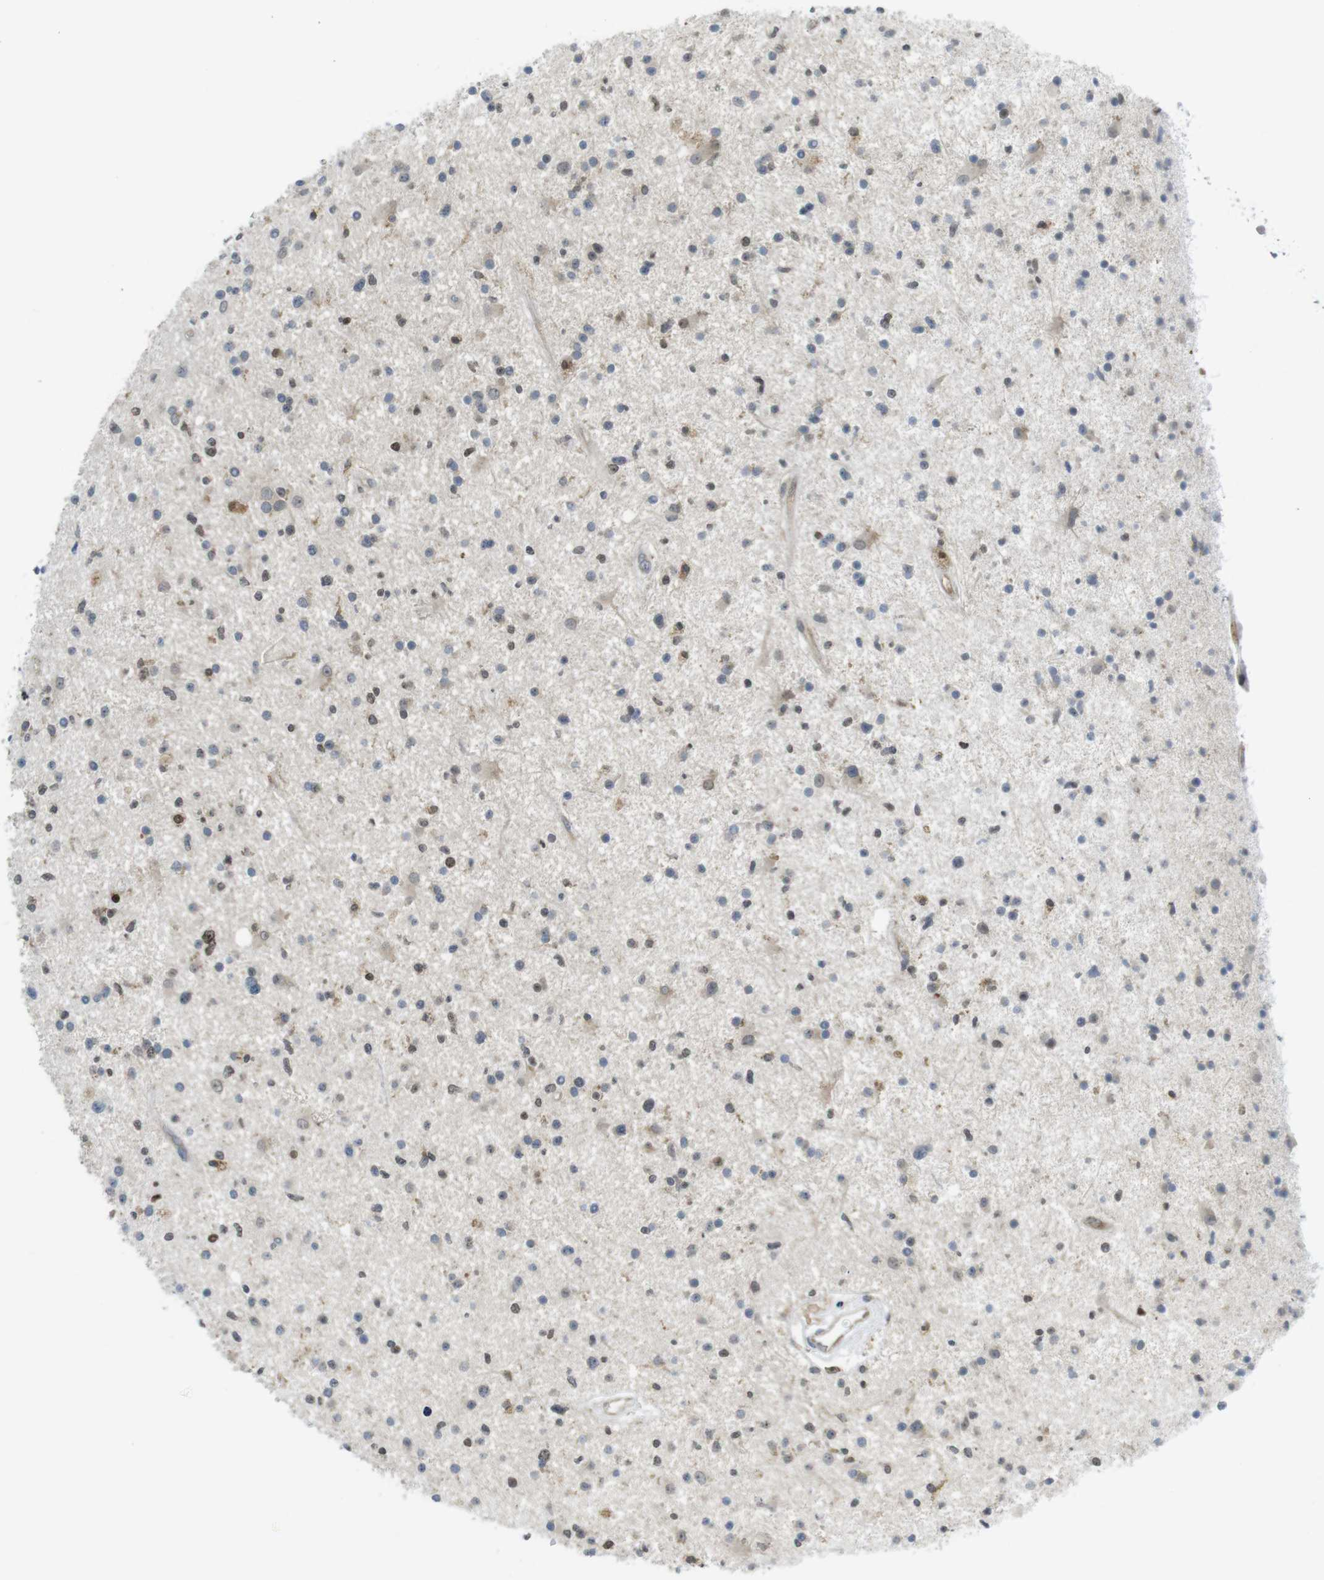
{"staining": {"intensity": "moderate", "quantity": "25%-75%", "location": "cytoplasmic/membranous,nuclear"}, "tissue": "glioma", "cell_type": "Tumor cells", "image_type": "cancer", "snomed": [{"axis": "morphology", "description": "Glioma, malignant, High grade"}, {"axis": "topography", "description": "Brain"}], "caption": "Human malignant glioma (high-grade) stained with a protein marker demonstrates moderate staining in tumor cells.", "gene": "RCC1", "patient": {"sex": "male", "age": 33}}